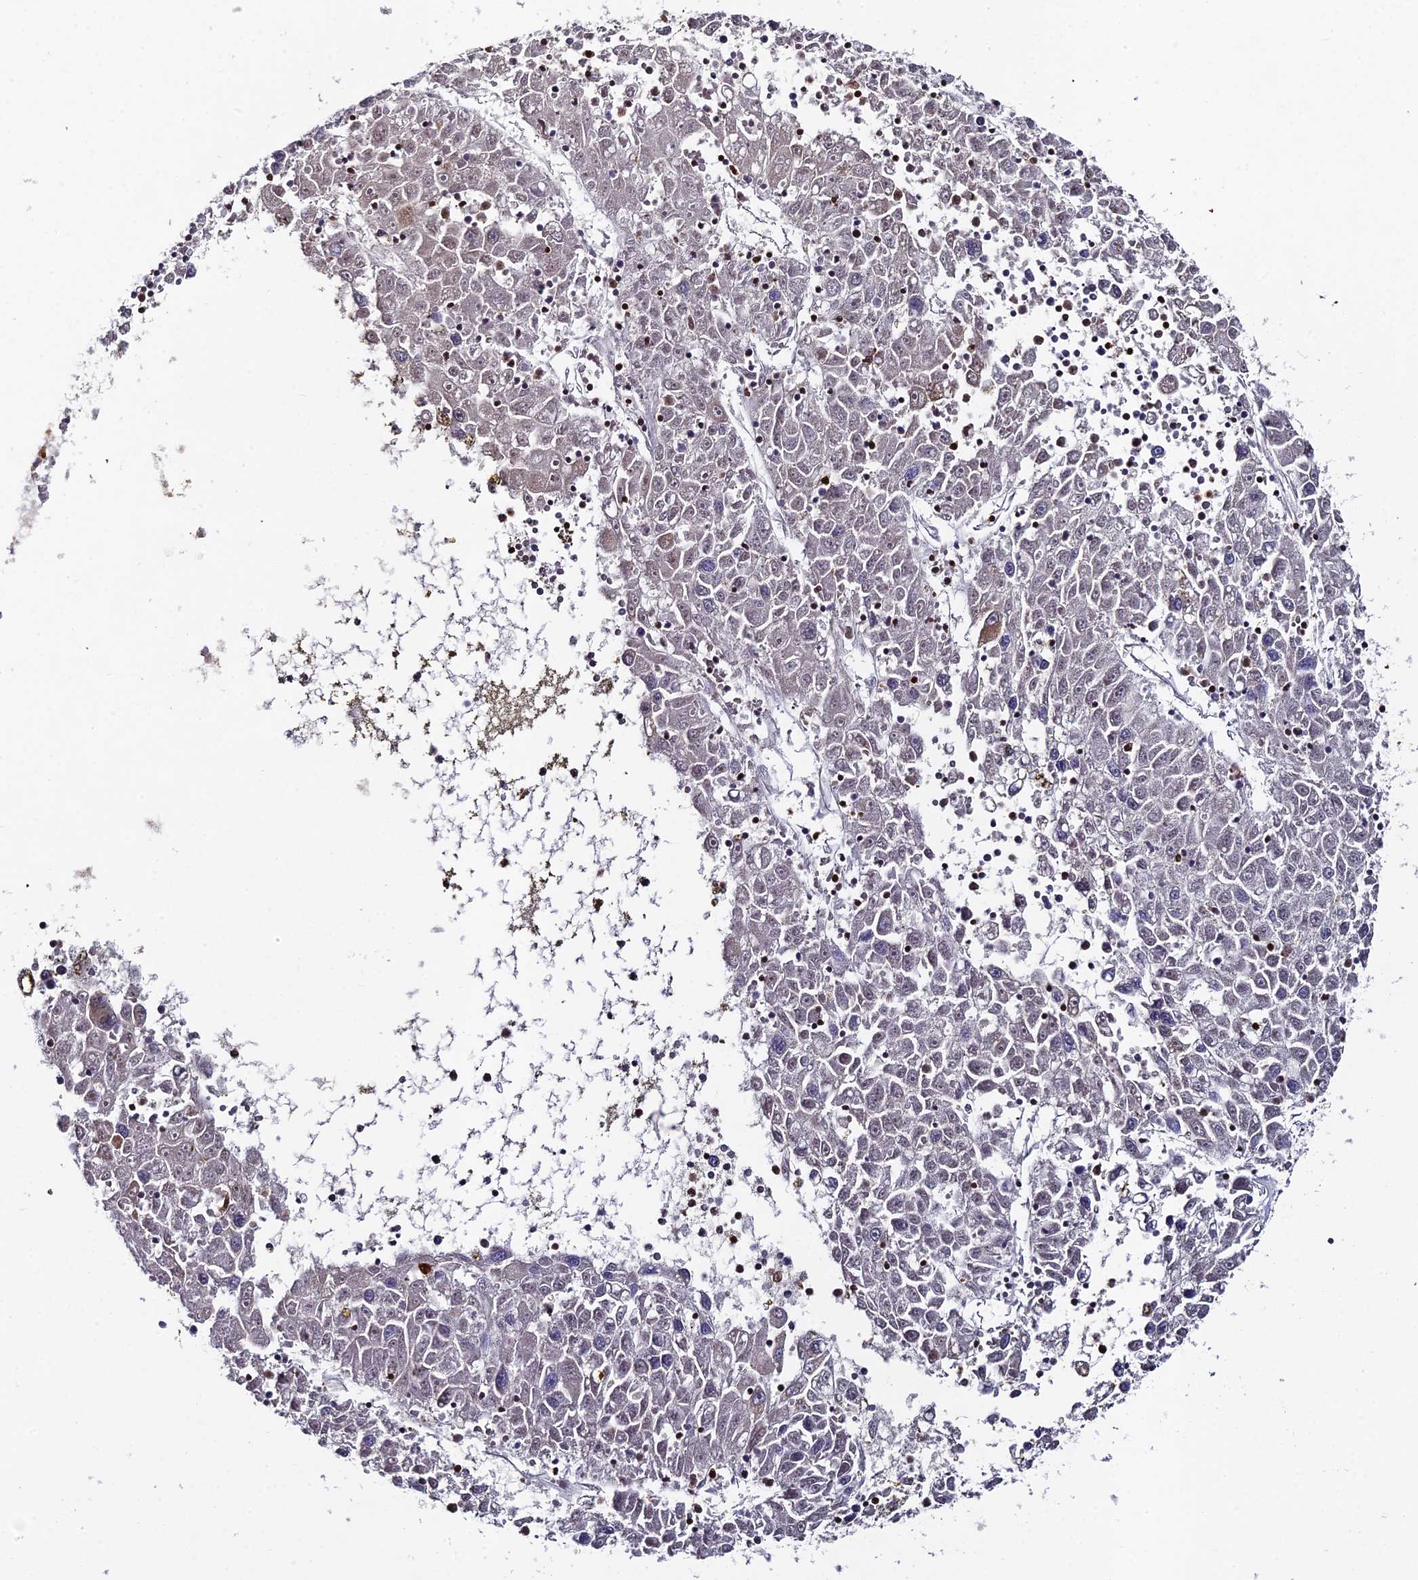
{"staining": {"intensity": "negative", "quantity": "none", "location": "none"}, "tissue": "liver cancer", "cell_type": "Tumor cells", "image_type": "cancer", "snomed": [{"axis": "morphology", "description": "Carcinoma, Hepatocellular, NOS"}, {"axis": "topography", "description": "Liver"}], "caption": "There is no significant positivity in tumor cells of liver hepatocellular carcinoma.", "gene": "GALK2", "patient": {"sex": "male", "age": 49}}